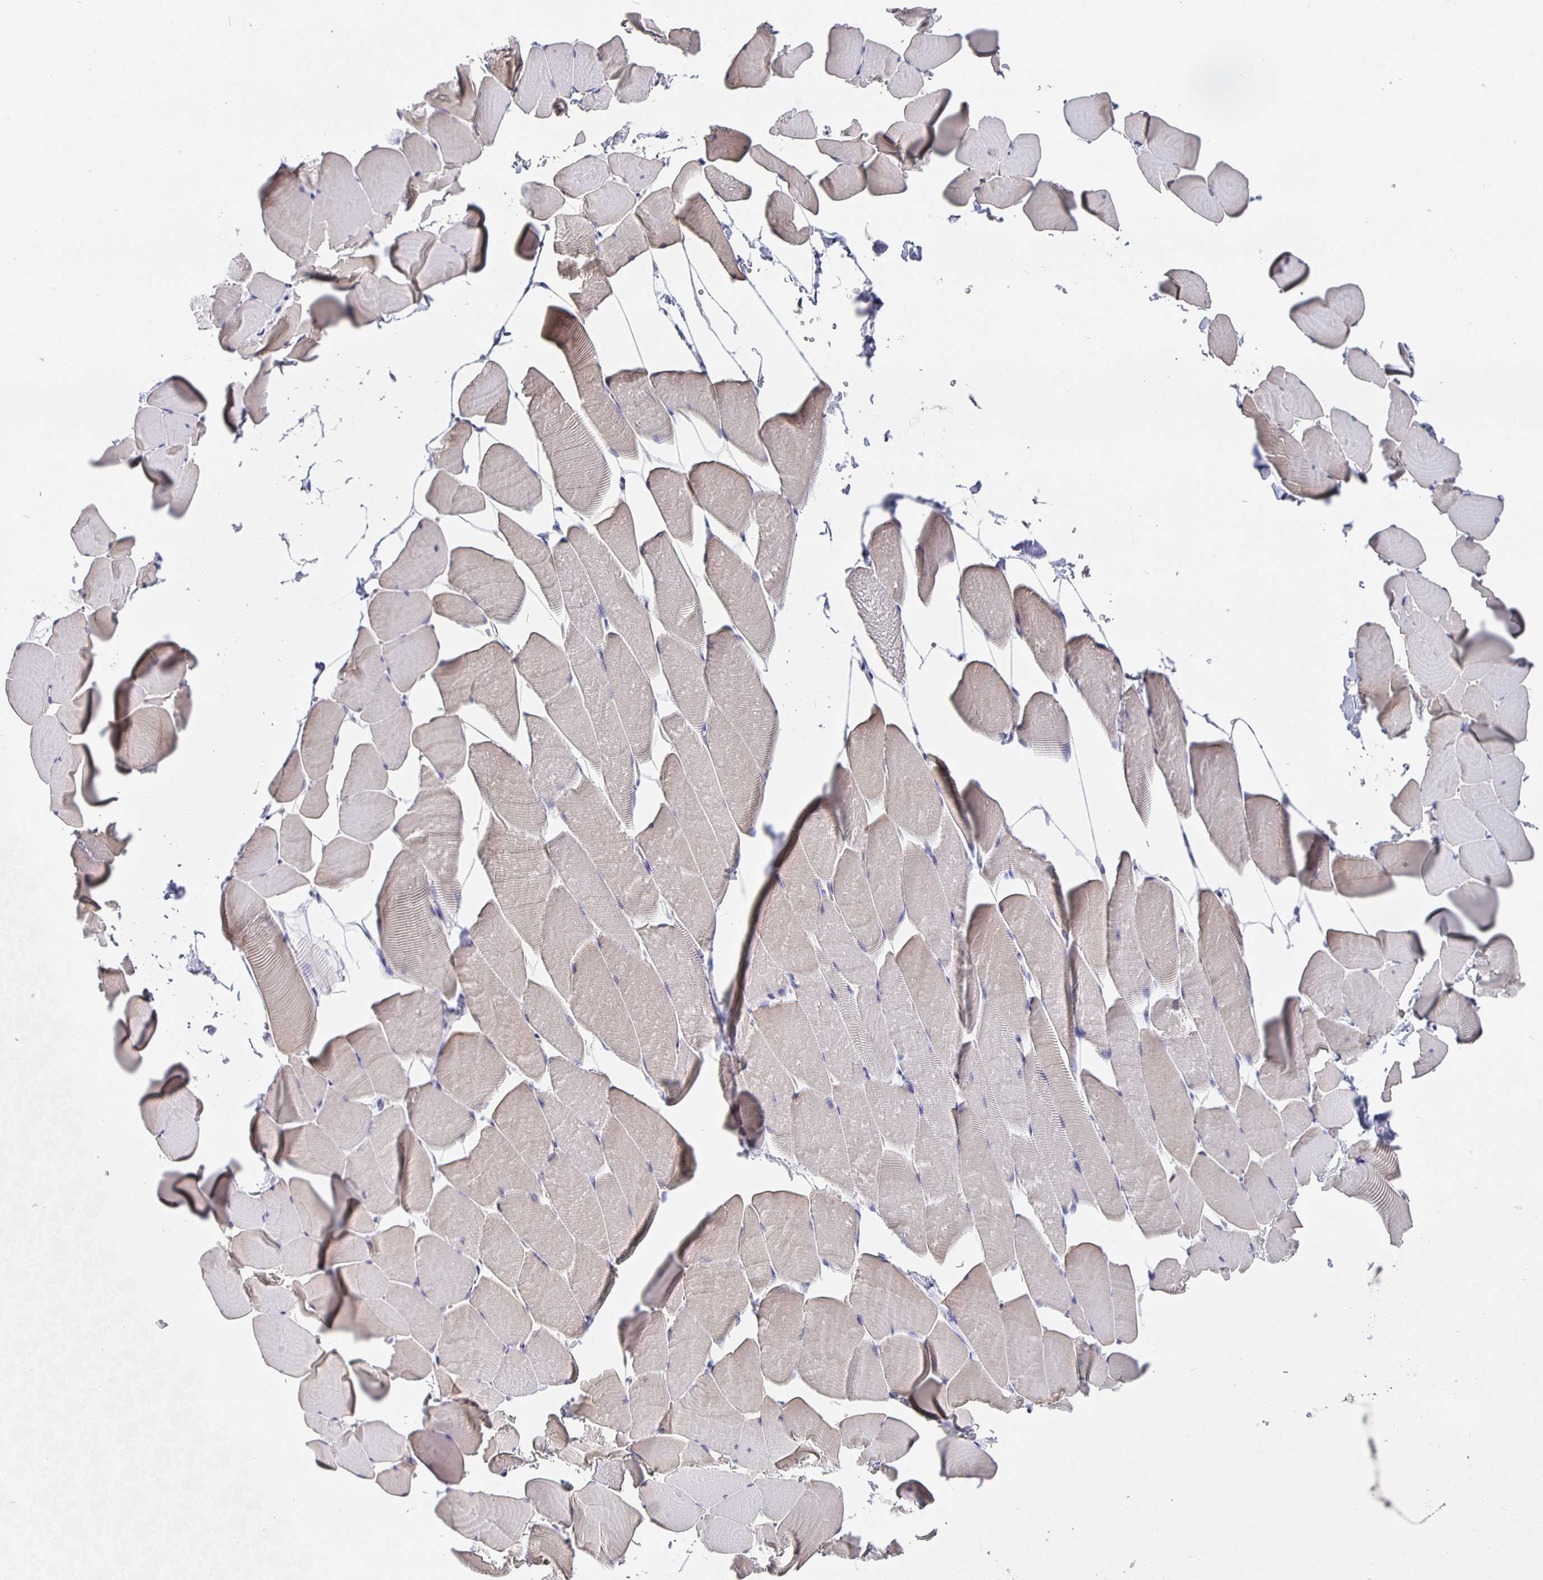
{"staining": {"intensity": "weak", "quantity": "<25%", "location": "cytoplasmic/membranous"}, "tissue": "skeletal muscle", "cell_type": "Myocytes", "image_type": "normal", "snomed": [{"axis": "morphology", "description": "Normal tissue, NOS"}, {"axis": "topography", "description": "Skeletal muscle"}], "caption": "IHC histopathology image of benign skeletal muscle stained for a protein (brown), which displays no staining in myocytes.", "gene": "CFAP74", "patient": {"sex": "male", "age": 25}}